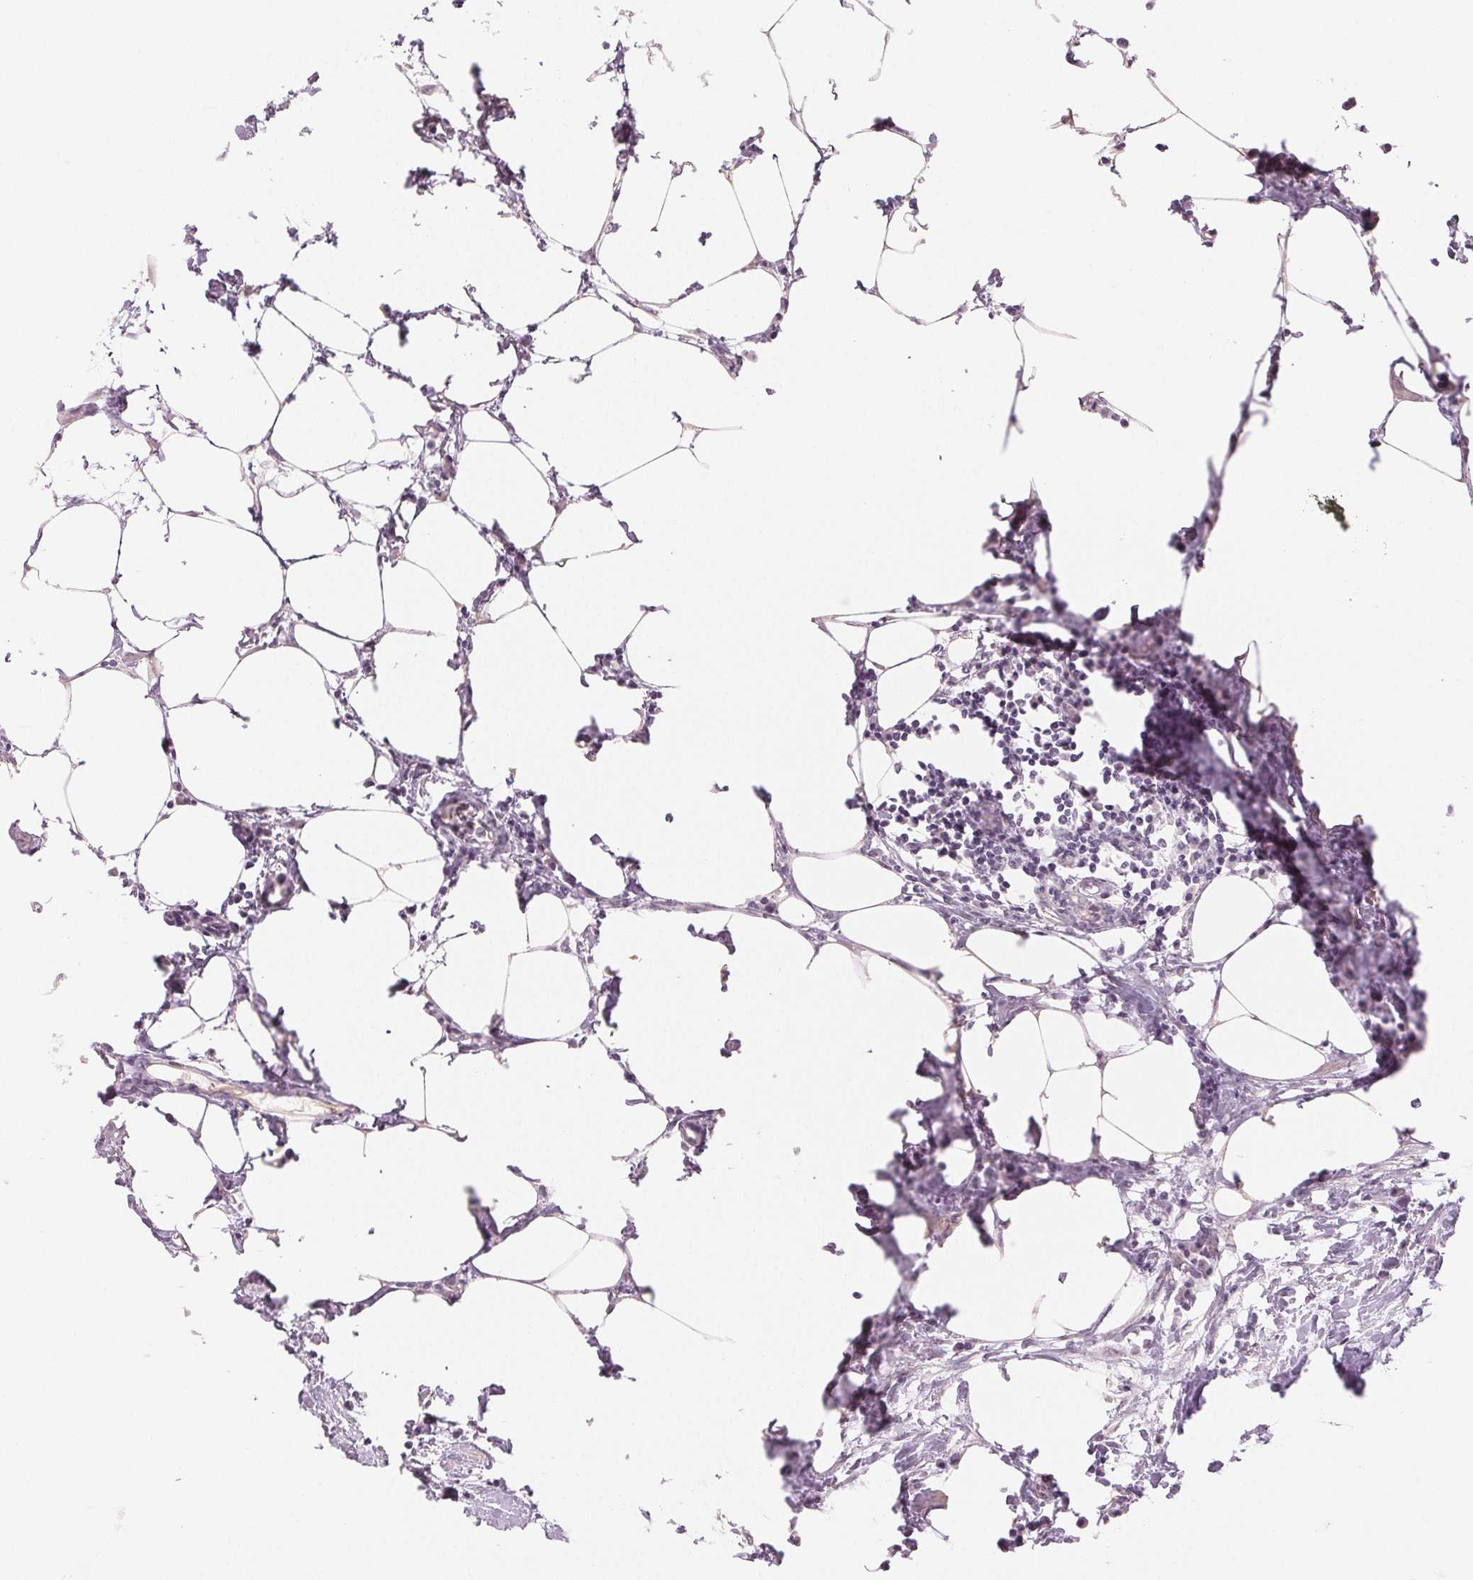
{"staining": {"intensity": "negative", "quantity": "none", "location": "none"}, "tissue": "lymph node", "cell_type": "Germinal center cells", "image_type": "normal", "snomed": [{"axis": "morphology", "description": "Normal tissue, NOS"}, {"axis": "topography", "description": "Lymph node"}], "caption": "Immunohistochemistry histopathology image of normal lymph node: lymph node stained with DAB demonstrates no significant protein staining in germinal center cells. The staining was performed using DAB (3,3'-diaminobenzidine) to visualize the protein expression in brown, while the nuclei were stained in blue with hematoxylin (Magnification: 20x).", "gene": "MAP1LC3A", "patient": {"sex": "male", "age": 67}}